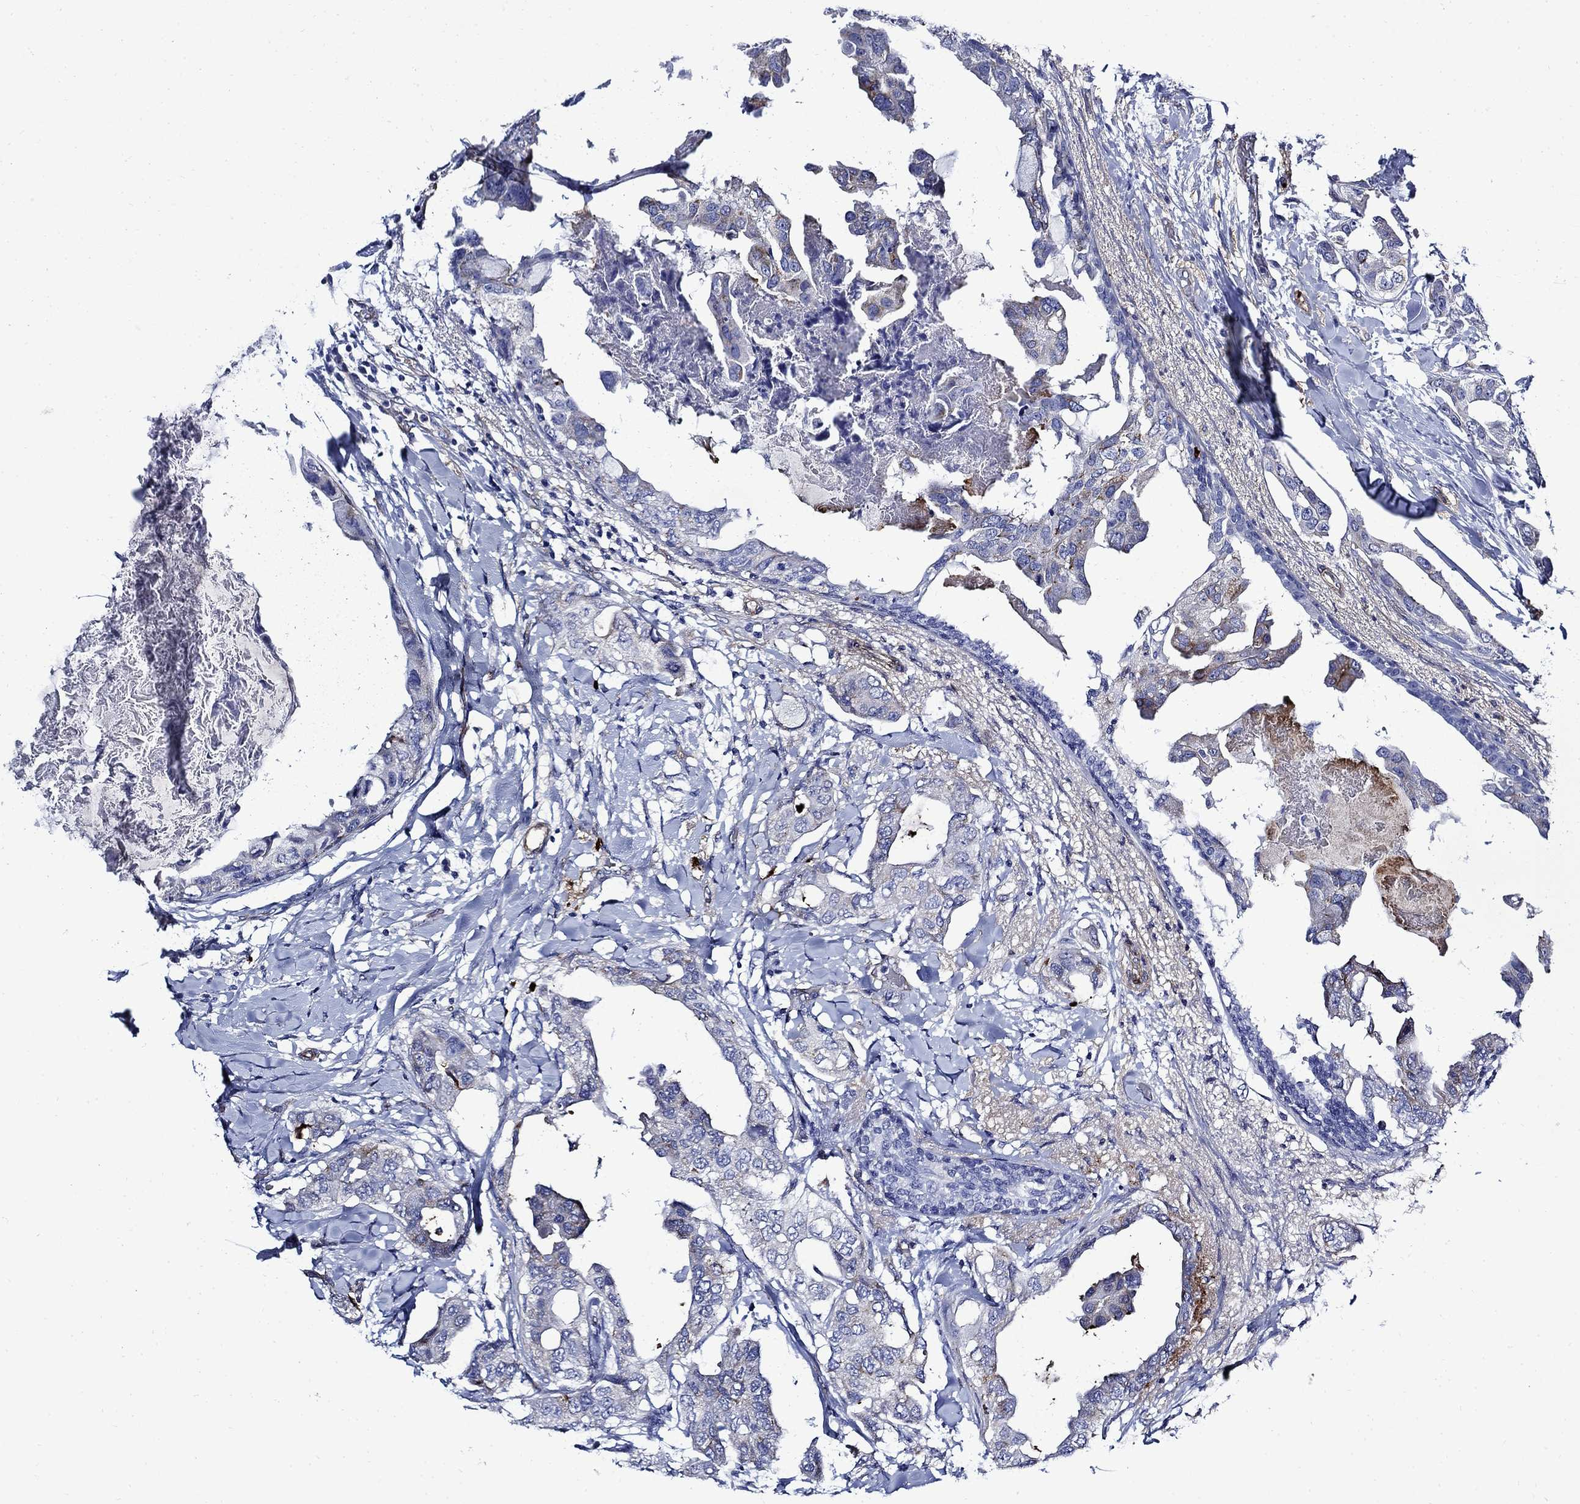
{"staining": {"intensity": "negative", "quantity": "none", "location": "none"}, "tissue": "breast cancer", "cell_type": "Tumor cells", "image_type": "cancer", "snomed": [{"axis": "morphology", "description": "Normal tissue, NOS"}, {"axis": "morphology", "description": "Duct carcinoma"}, {"axis": "topography", "description": "Breast"}], "caption": "This is an immunohistochemistry (IHC) histopathology image of human breast cancer. There is no positivity in tumor cells.", "gene": "VTN", "patient": {"sex": "female", "age": 40}}